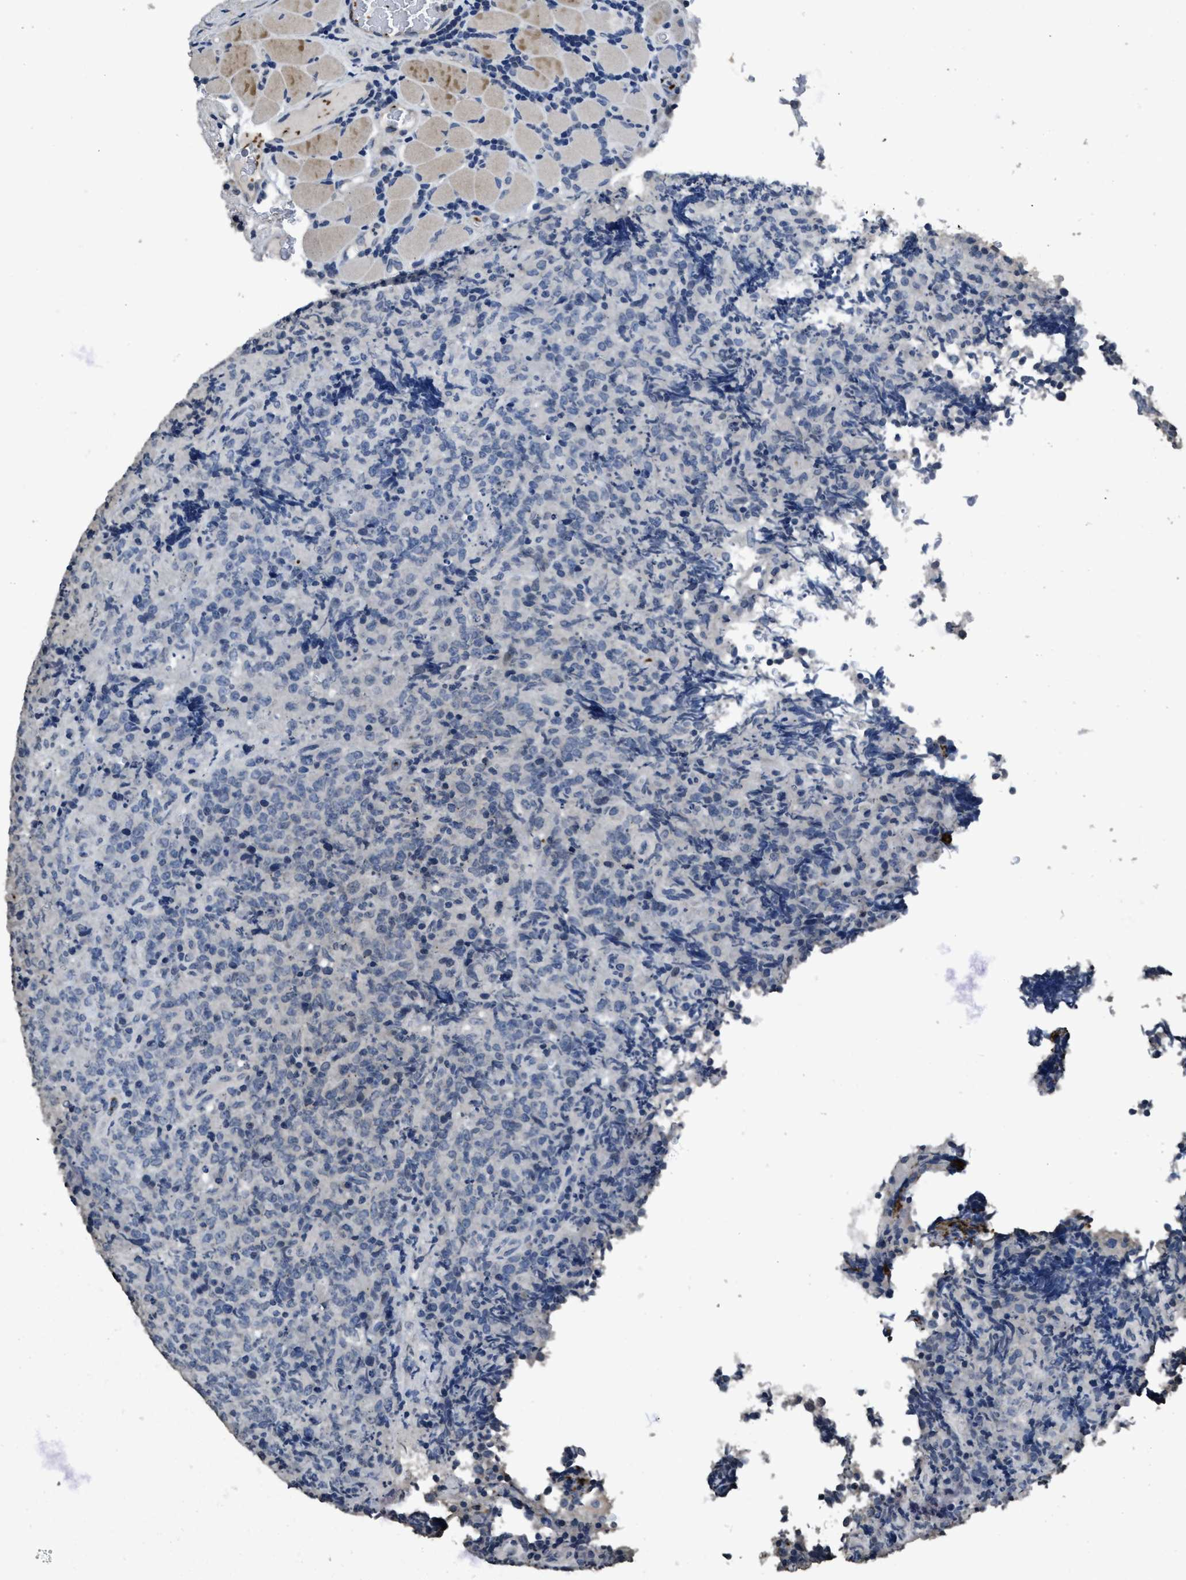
{"staining": {"intensity": "negative", "quantity": "none", "location": "none"}, "tissue": "lymphoma", "cell_type": "Tumor cells", "image_type": "cancer", "snomed": [{"axis": "morphology", "description": "Malignant lymphoma, non-Hodgkin's type, High grade"}, {"axis": "topography", "description": "Tonsil"}], "caption": "Tumor cells are negative for brown protein staining in high-grade malignant lymphoma, non-Hodgkin's type.", "gene": "ITGA2B", "patient": {"sex": "female", "age": 36}}